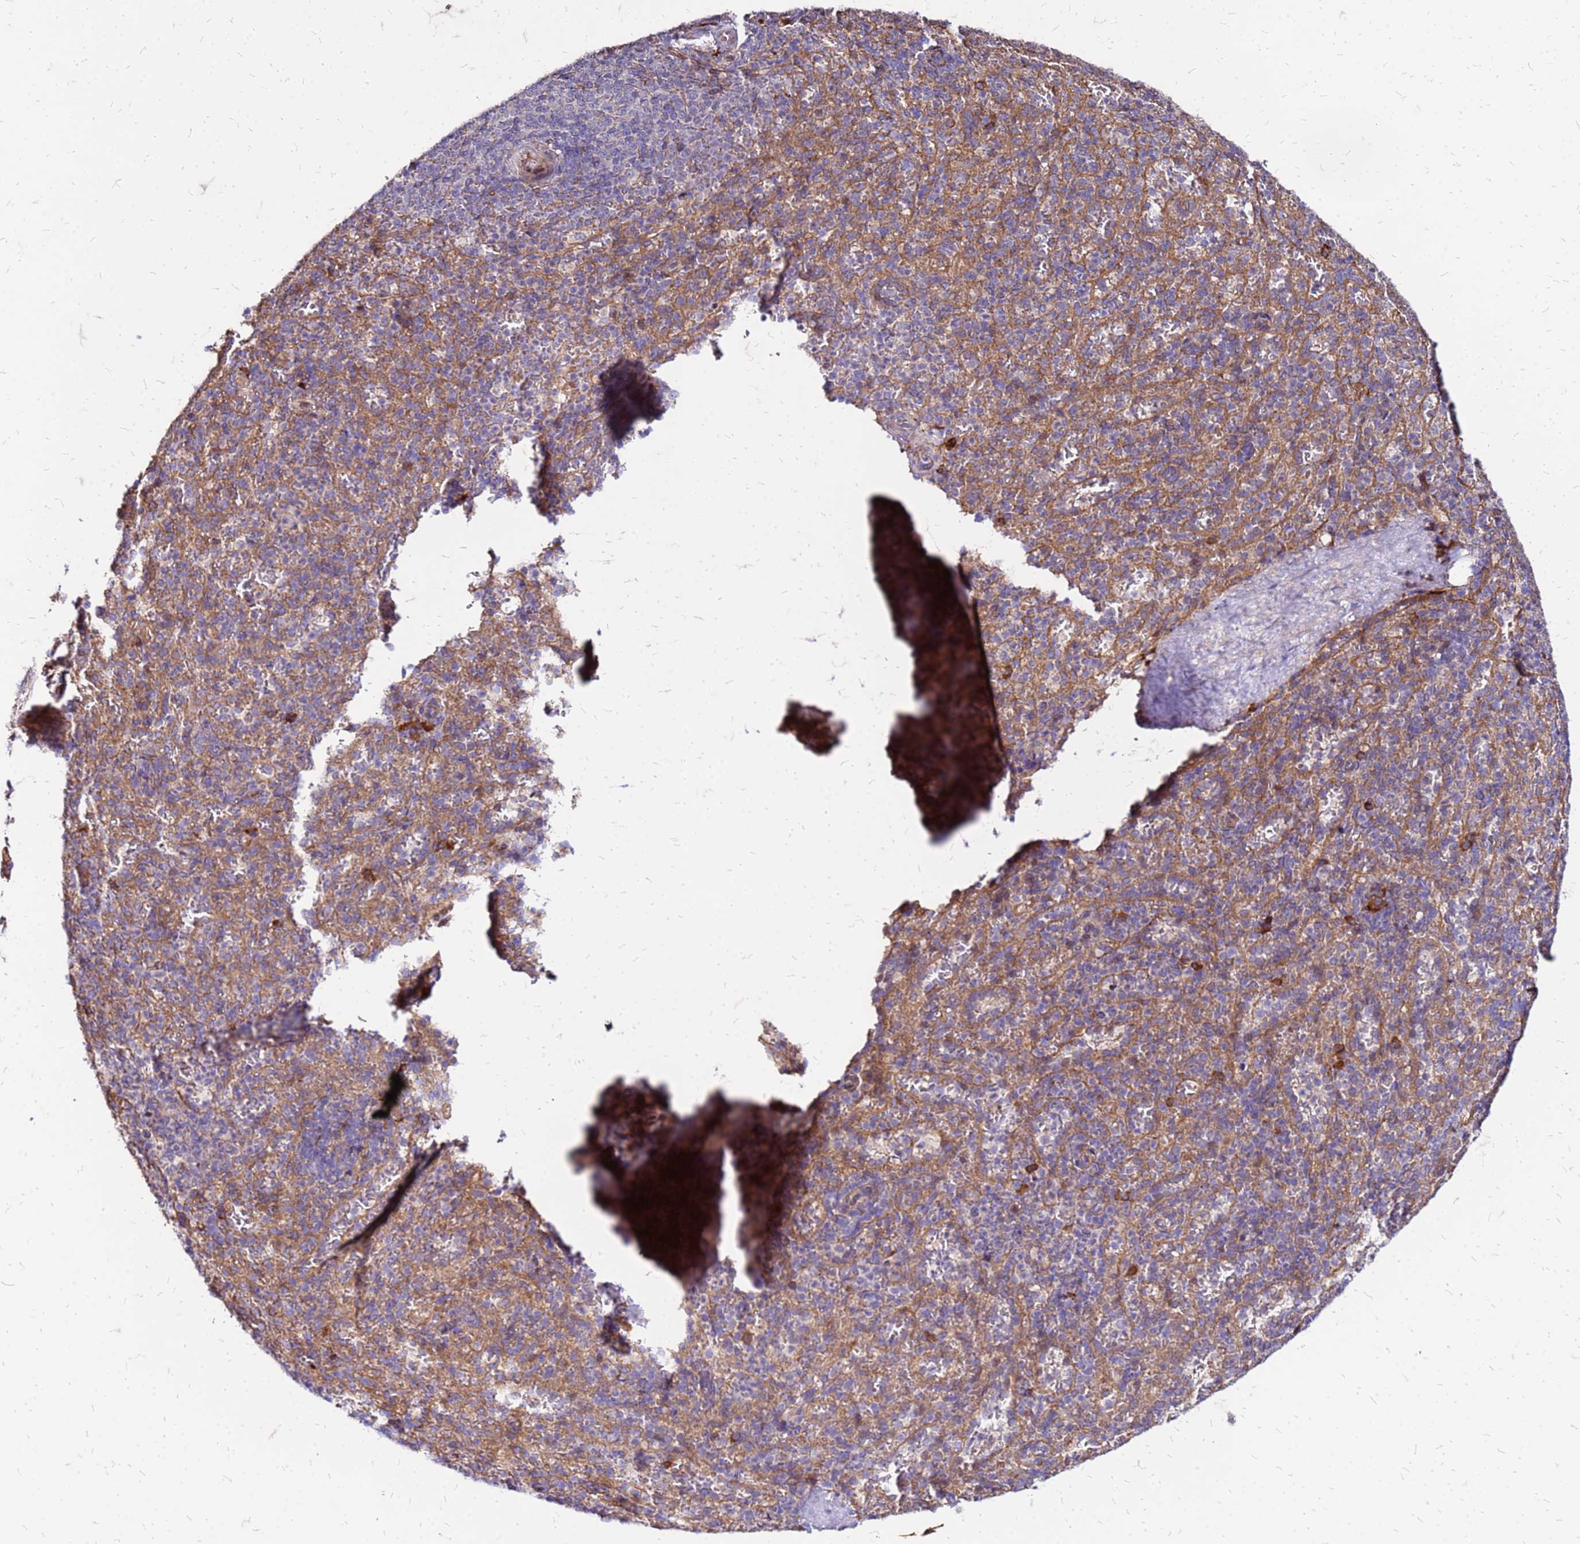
{"staining": {"intensity": "negative", "quantity": "none", "location": "none"}, "tissue": "spleen", "cell_type": "Cells in red pulp", "image_type": "normal", "snomed": [{"axis": "morphology", "description": "Normal tissue, NOS"}, {"axis": "topography", "description": "Spleen"}], "caption": "An image of human spleen is negative for staining in cells in red pulp. Brightfield microscopy of IHC stained with DAB (3,3'-diaminobenzidine) (brown) and hematoxylin (blue), captured at high magnification.", "gene": "VMO1", "patient": {"sex": "female", "age": 21}}